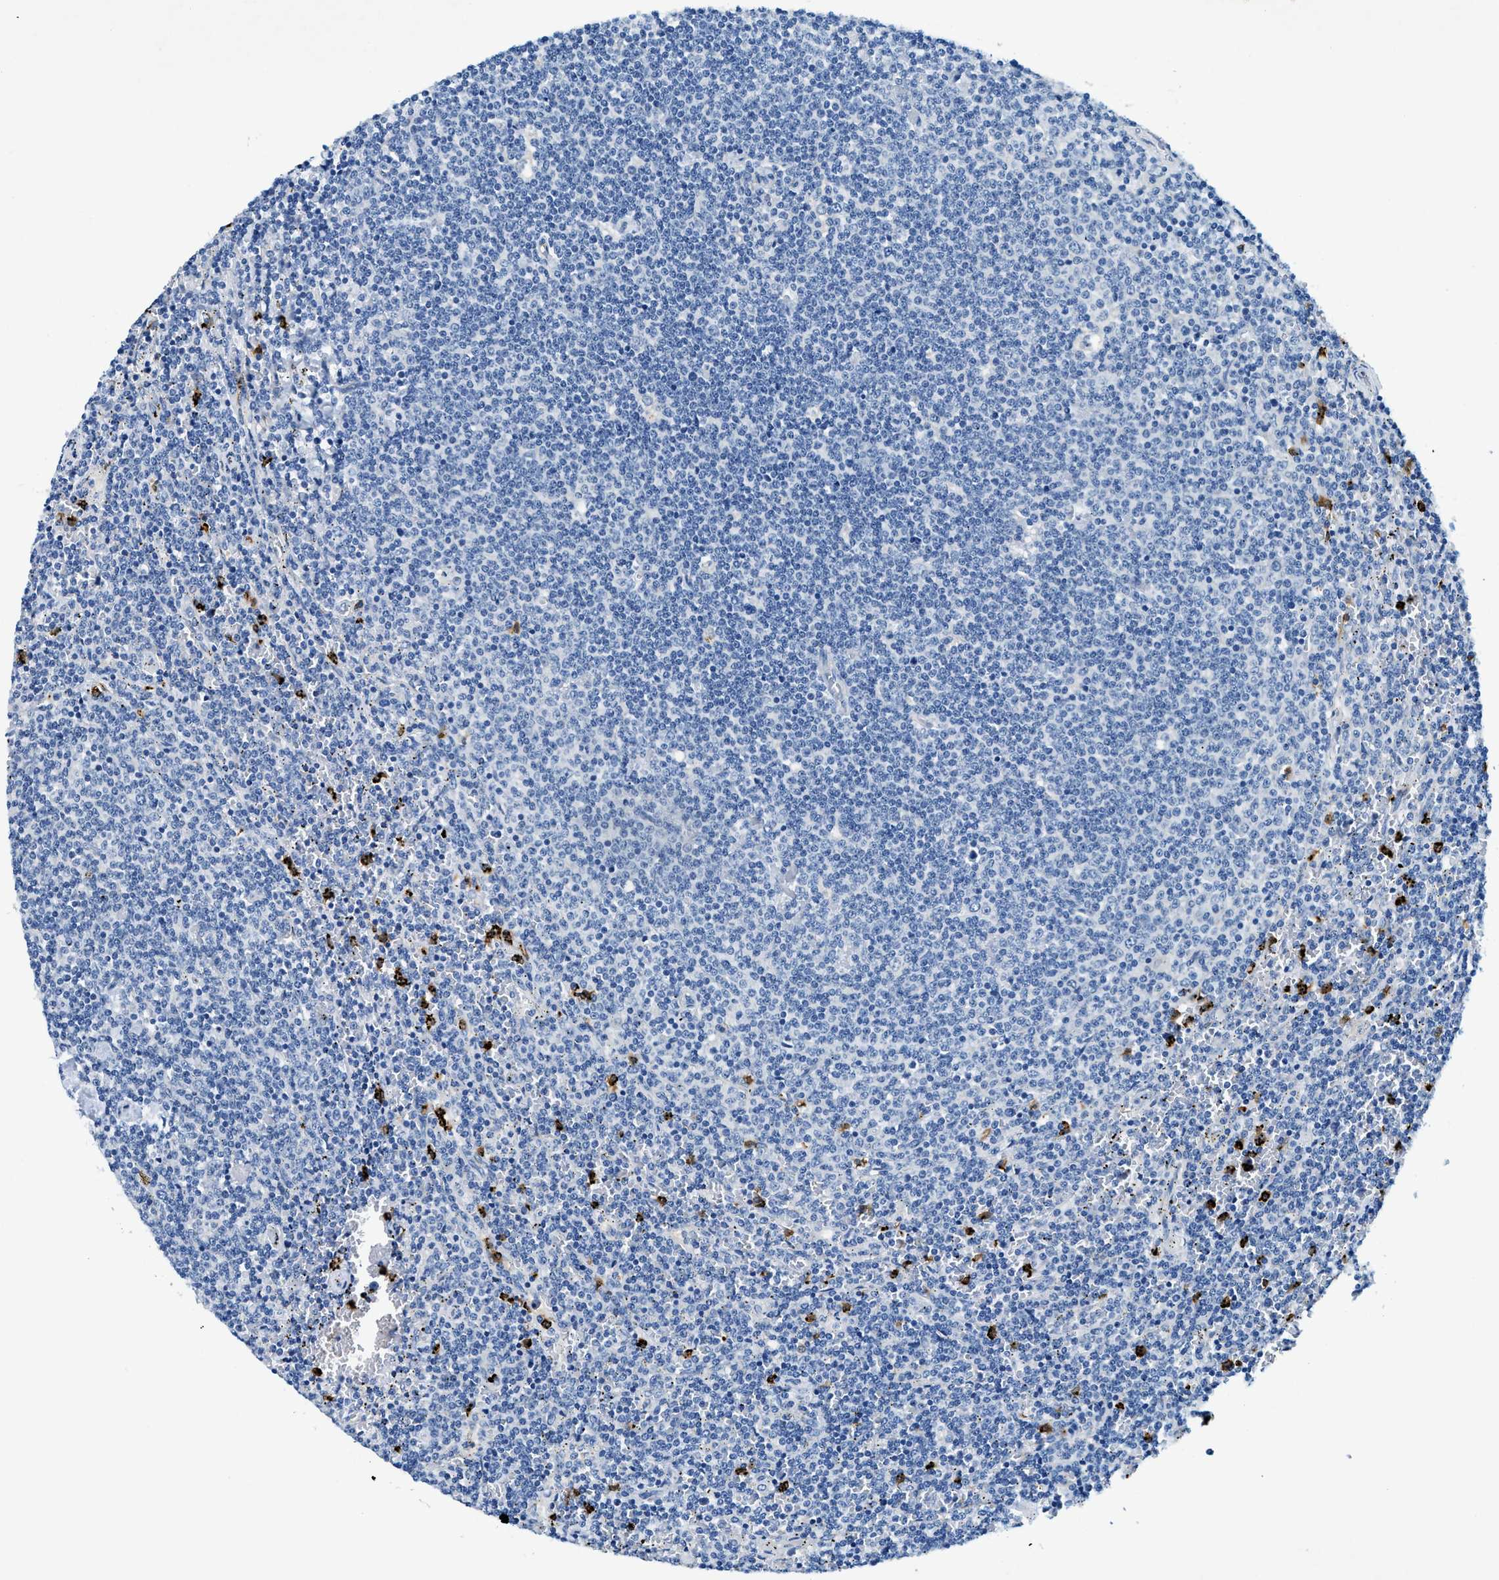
{"staining": {"intensity": "negative", "quantity": "none", "location": "none"}, "tissue": "lymphoma", "cell_type": "Tumor cells", "image_type": "cancer", "snomed": [{"axis": "morphology", "description": "Malignant lymphoma, non-Hodgkin's type, Low grade"}, {"axis": "topography", "description": "Spleen"}], "caption": "Micrograph shows no protein expression in tumor cells of lymphoma tissue.", "gene": "ZDHHC13", "patient": {"sex": "female", "age": 50}}